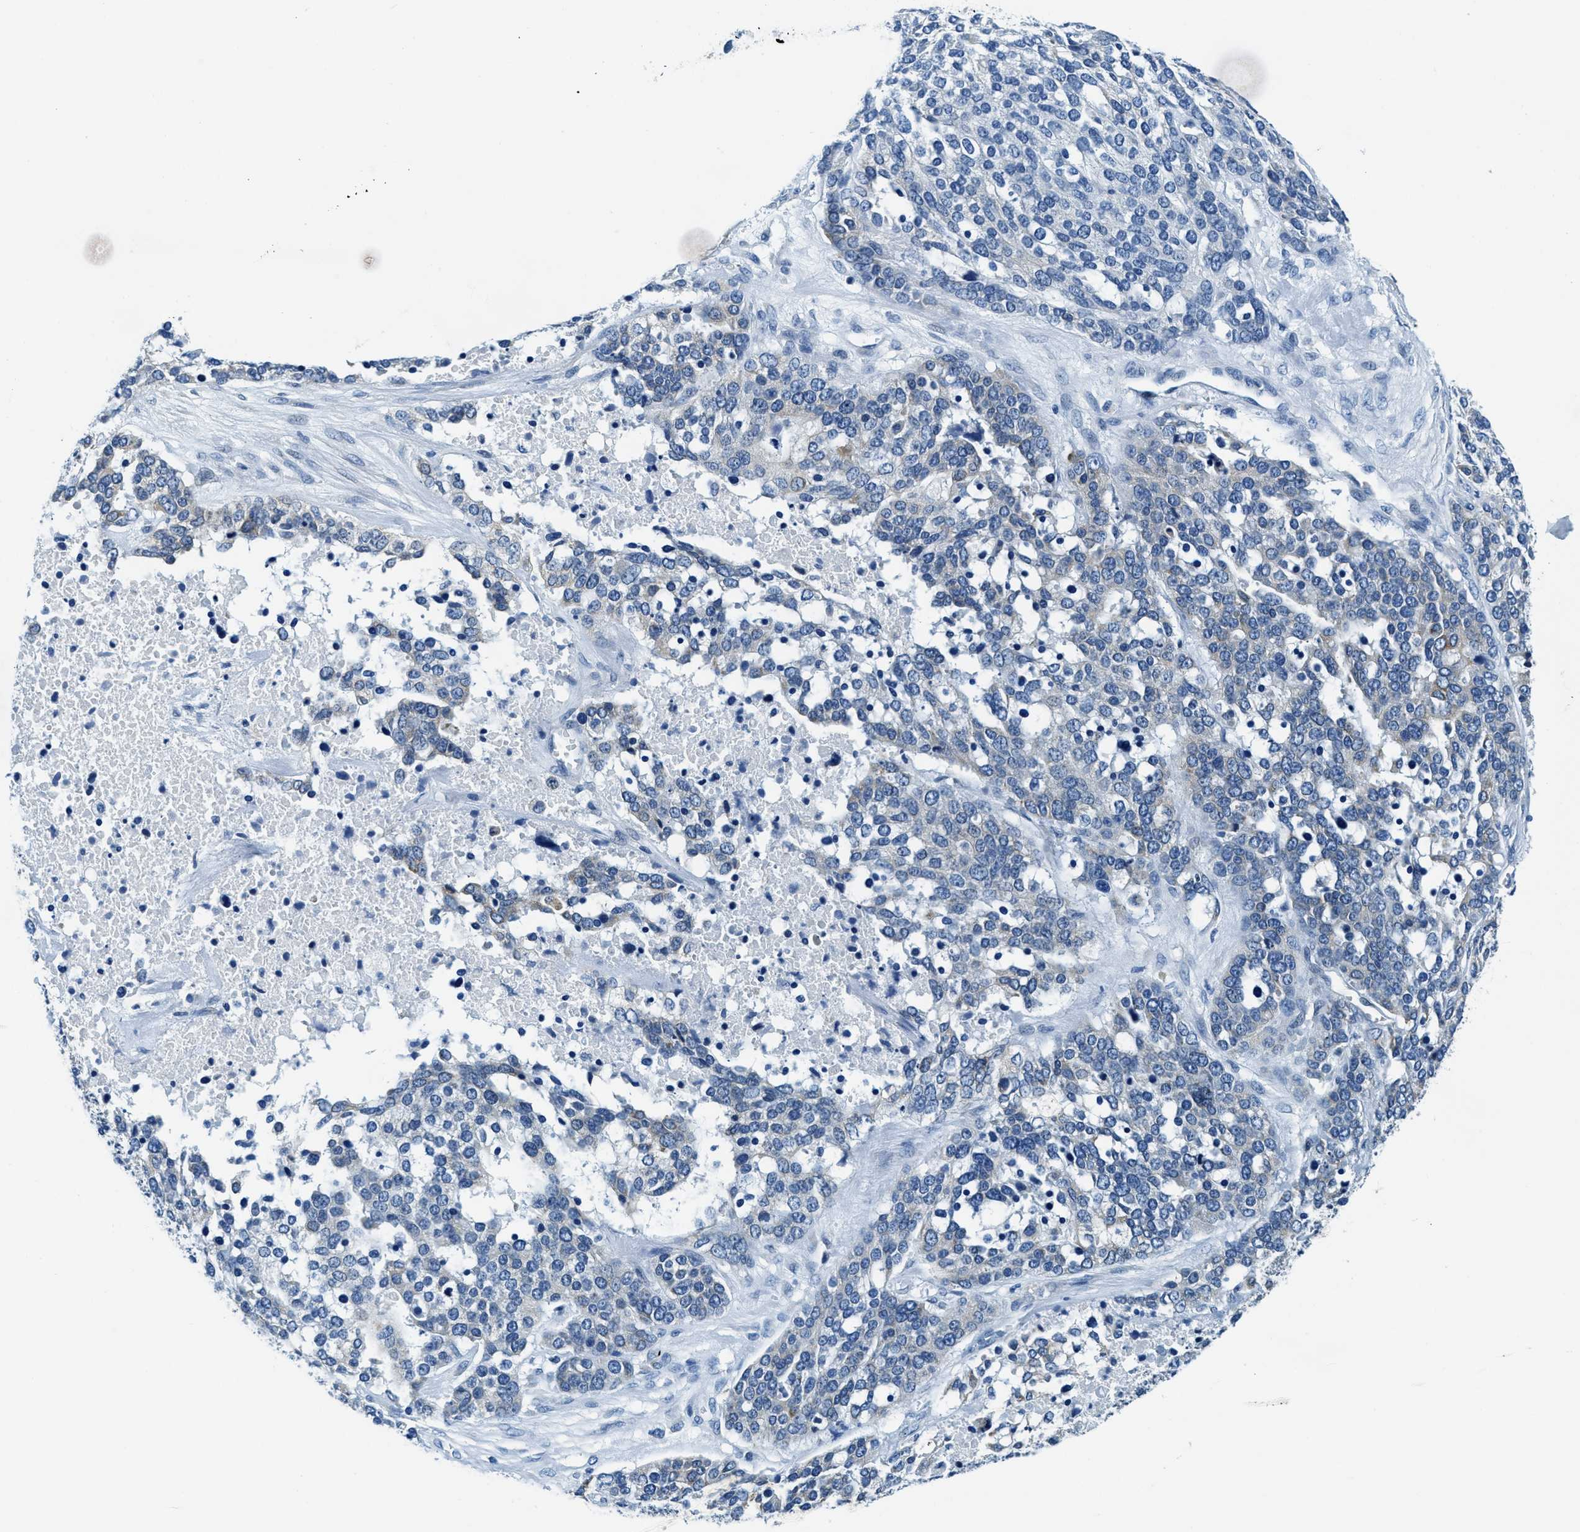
{"staining": {"intensity": "negative", "quantity": "none", "location": "none"}, "tissue": "ovarian cancer", "cell_type": "Tumor cells", "image_type": "cancer", "snomed": [{"axis": "morphology", "description": "Cystadenocarcinoma, serous, NOS"}, {"axis": "topography", "description": "Ovary"}], "caption": "There is no significant staining in tumor cells of serous cystadenocarcinoma (ovarian). (Stains: DAB (3,3'-diaminobenzidine) IHC with hematoxylin counter stain, Microscopy: brightfield microscopy at high magnification).", "gene": "UBAC2", "patient": {"sex": "female", "age": 44}}